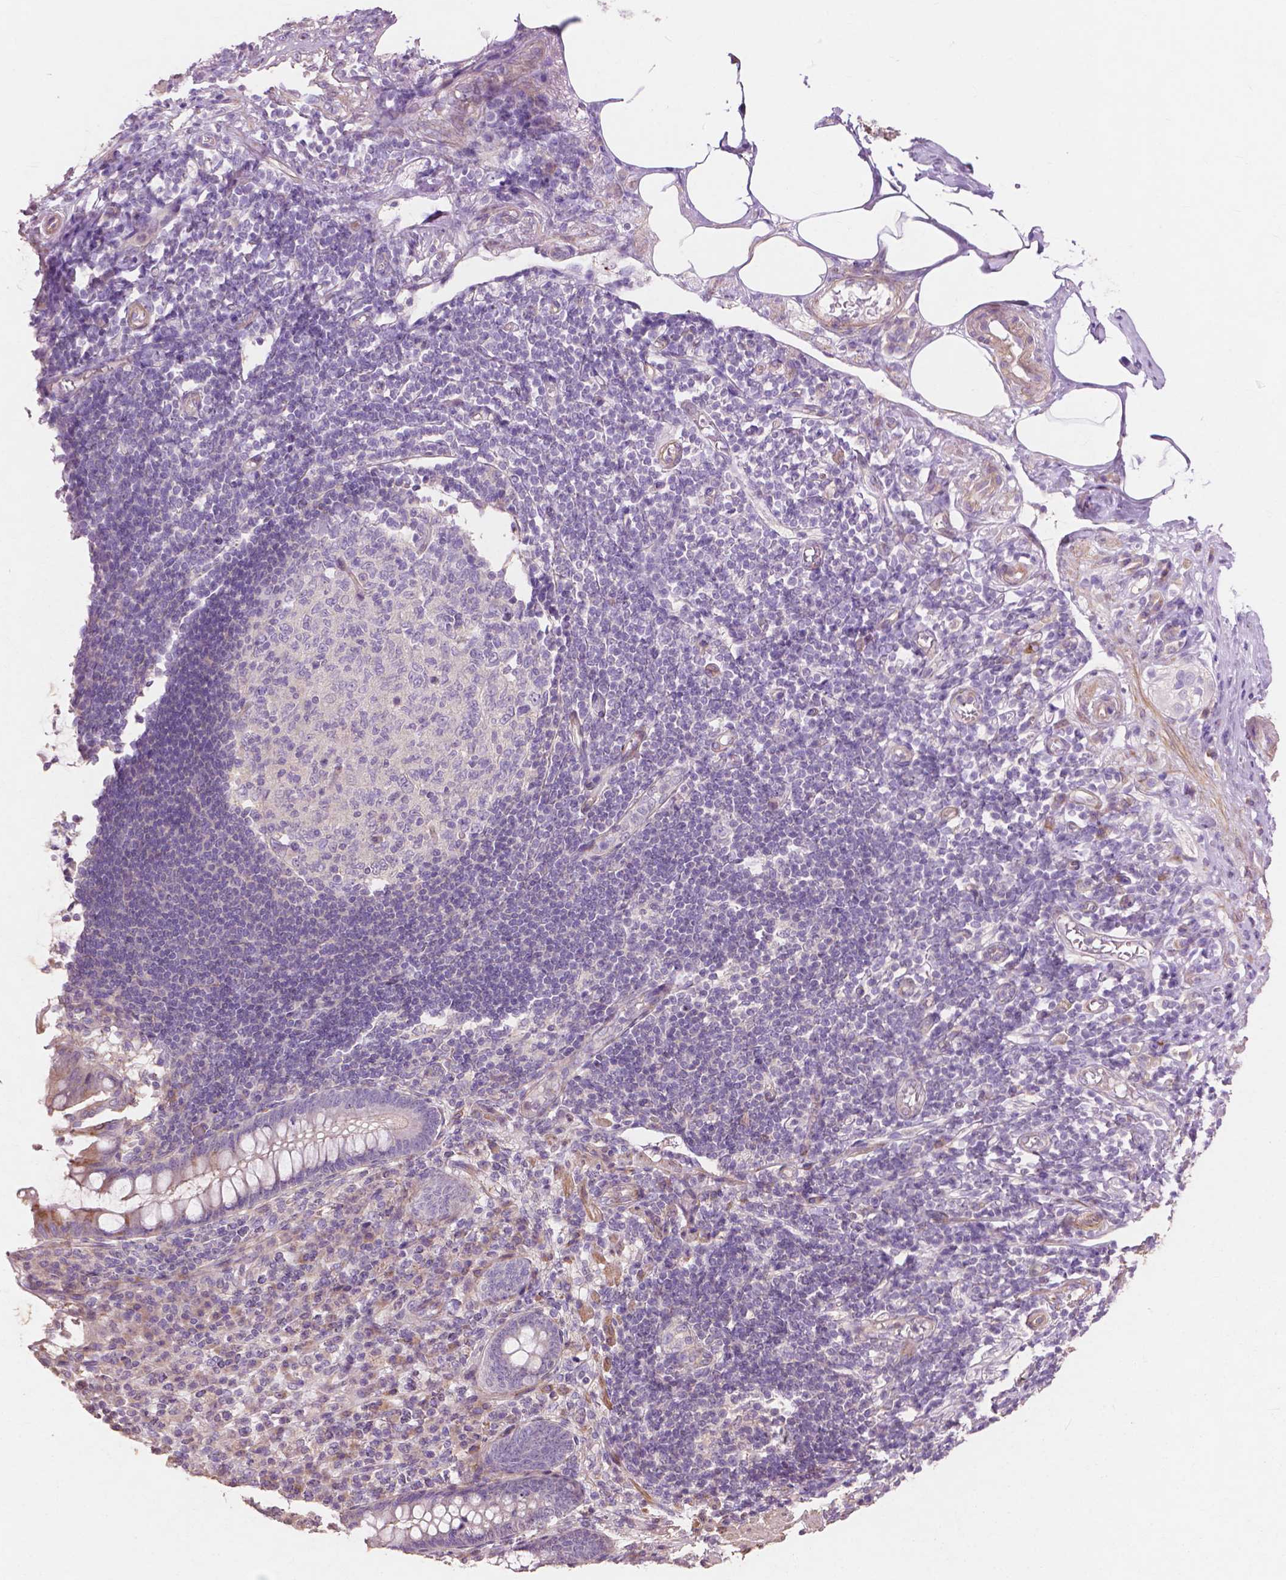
{"staining": {"intensity": "moderate", "quantity": "25%-75%", "location": "cytoplasmic/membranous"}, "tissue": "appendix", "cell_type": "Glandular cells", "image_type": "normal", "snomed": [{"axis": "morphology", "description": "Normal tissue, NOS"}, {"axis": "topography", "description": "Appendix"}], "caption": "The immunohistochemical stain highlights moderate cytoplasmic/membranous positivity in glandular cells of benign appendix.", "gene": "FNIP1", "patient": {"sex": "female", "age": 57}}